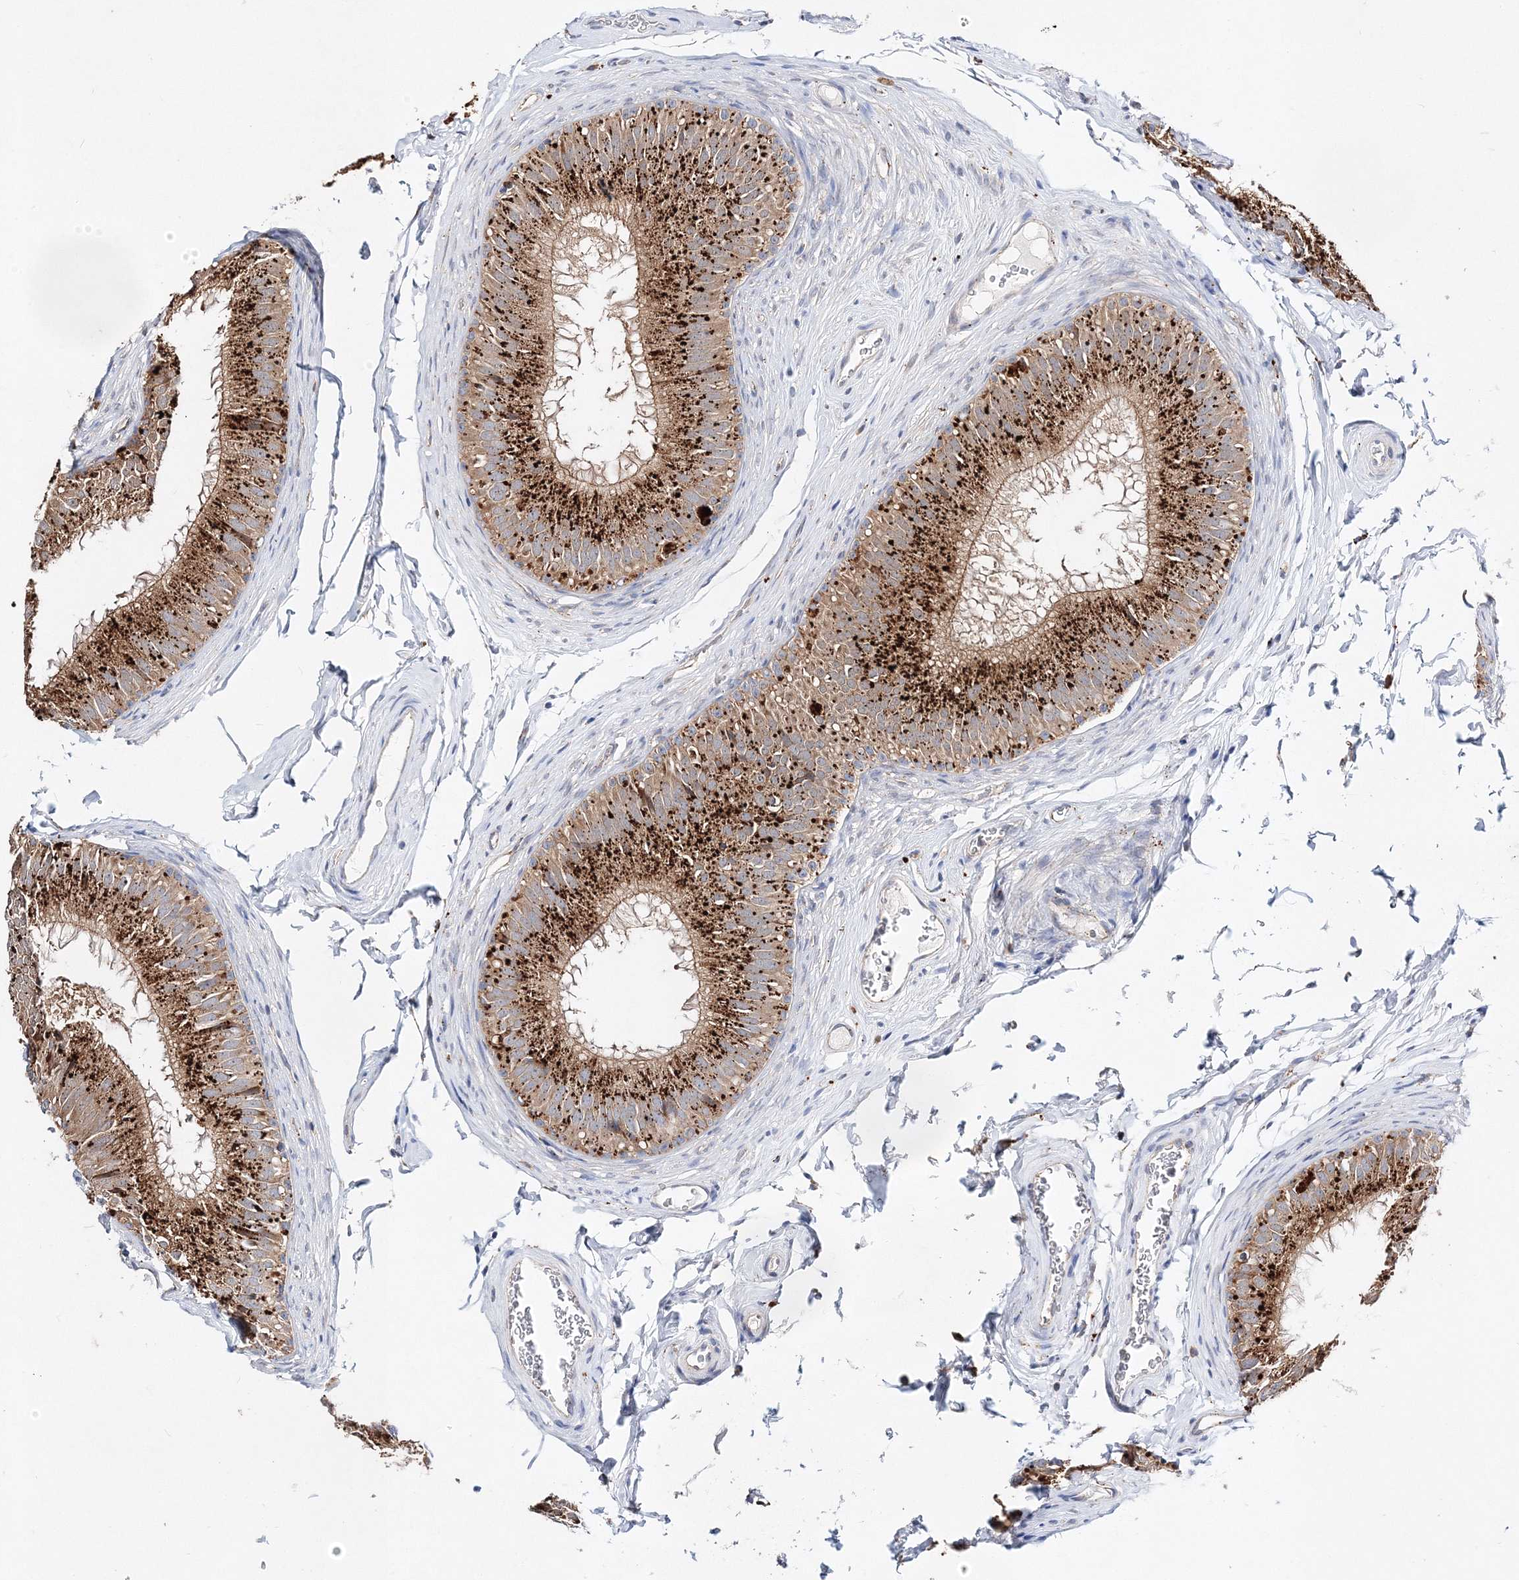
{"staining": {"intensity": "strong", "quantity": ">75%", "location": "cytoplasmic/membranous"}, "tissue": "epididymis", "cell_type": "Glandular cells", "image_type": "normal", "snomed": [{"axis": "morphology", "description": "Normal tissue, NOS"}, {"axis": "topography", "description": "Epididymis"}], "caption": "A high-resolution photomicrograph shows immunohistochemistry (IHC) staining of unremarkable epididymis, which shows strong cytoplasmic/membranous expression in approximately >75% of glandular cells.", "gene": "C3orf38", "patient": {"sex": "male", "age": 32}}